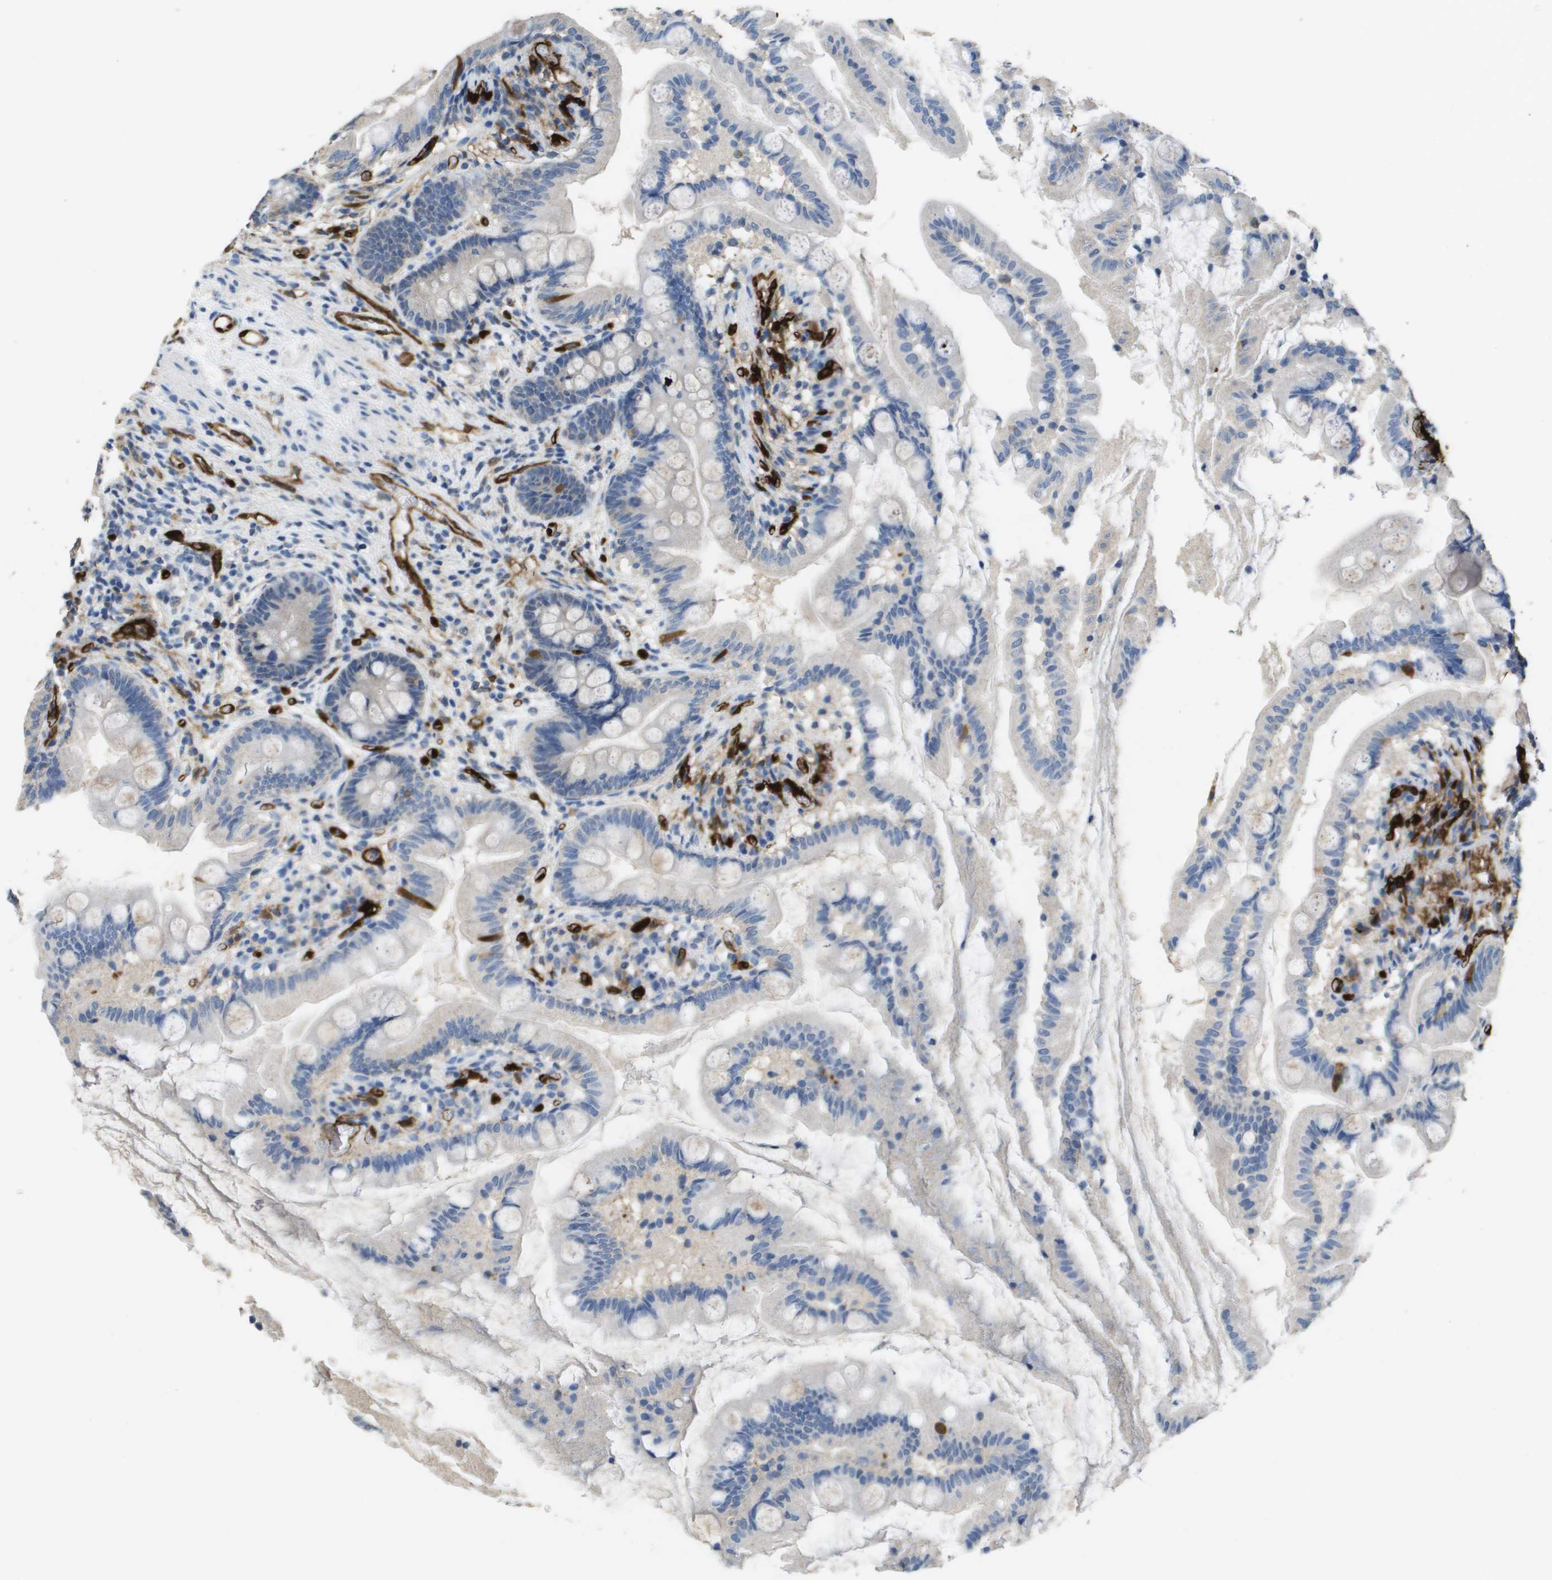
{"staining": {"intensity": "negative", "quantity": "none", "location": "none"}, "tissue": "small intestine", "cell_type": "Glandular cells", "image_type": "normal", "snomed": [{"axis": "morphology", "description": "Normal tissue, NOS"}, {"axis": "topography", "description": "Small intestine"}], "caption": "Micrograph shows no significant protein positivity in glandular cells of unremarkable small intestine.", "gene": "FABP5", "patient": {"sex": "female", "age": 56}}